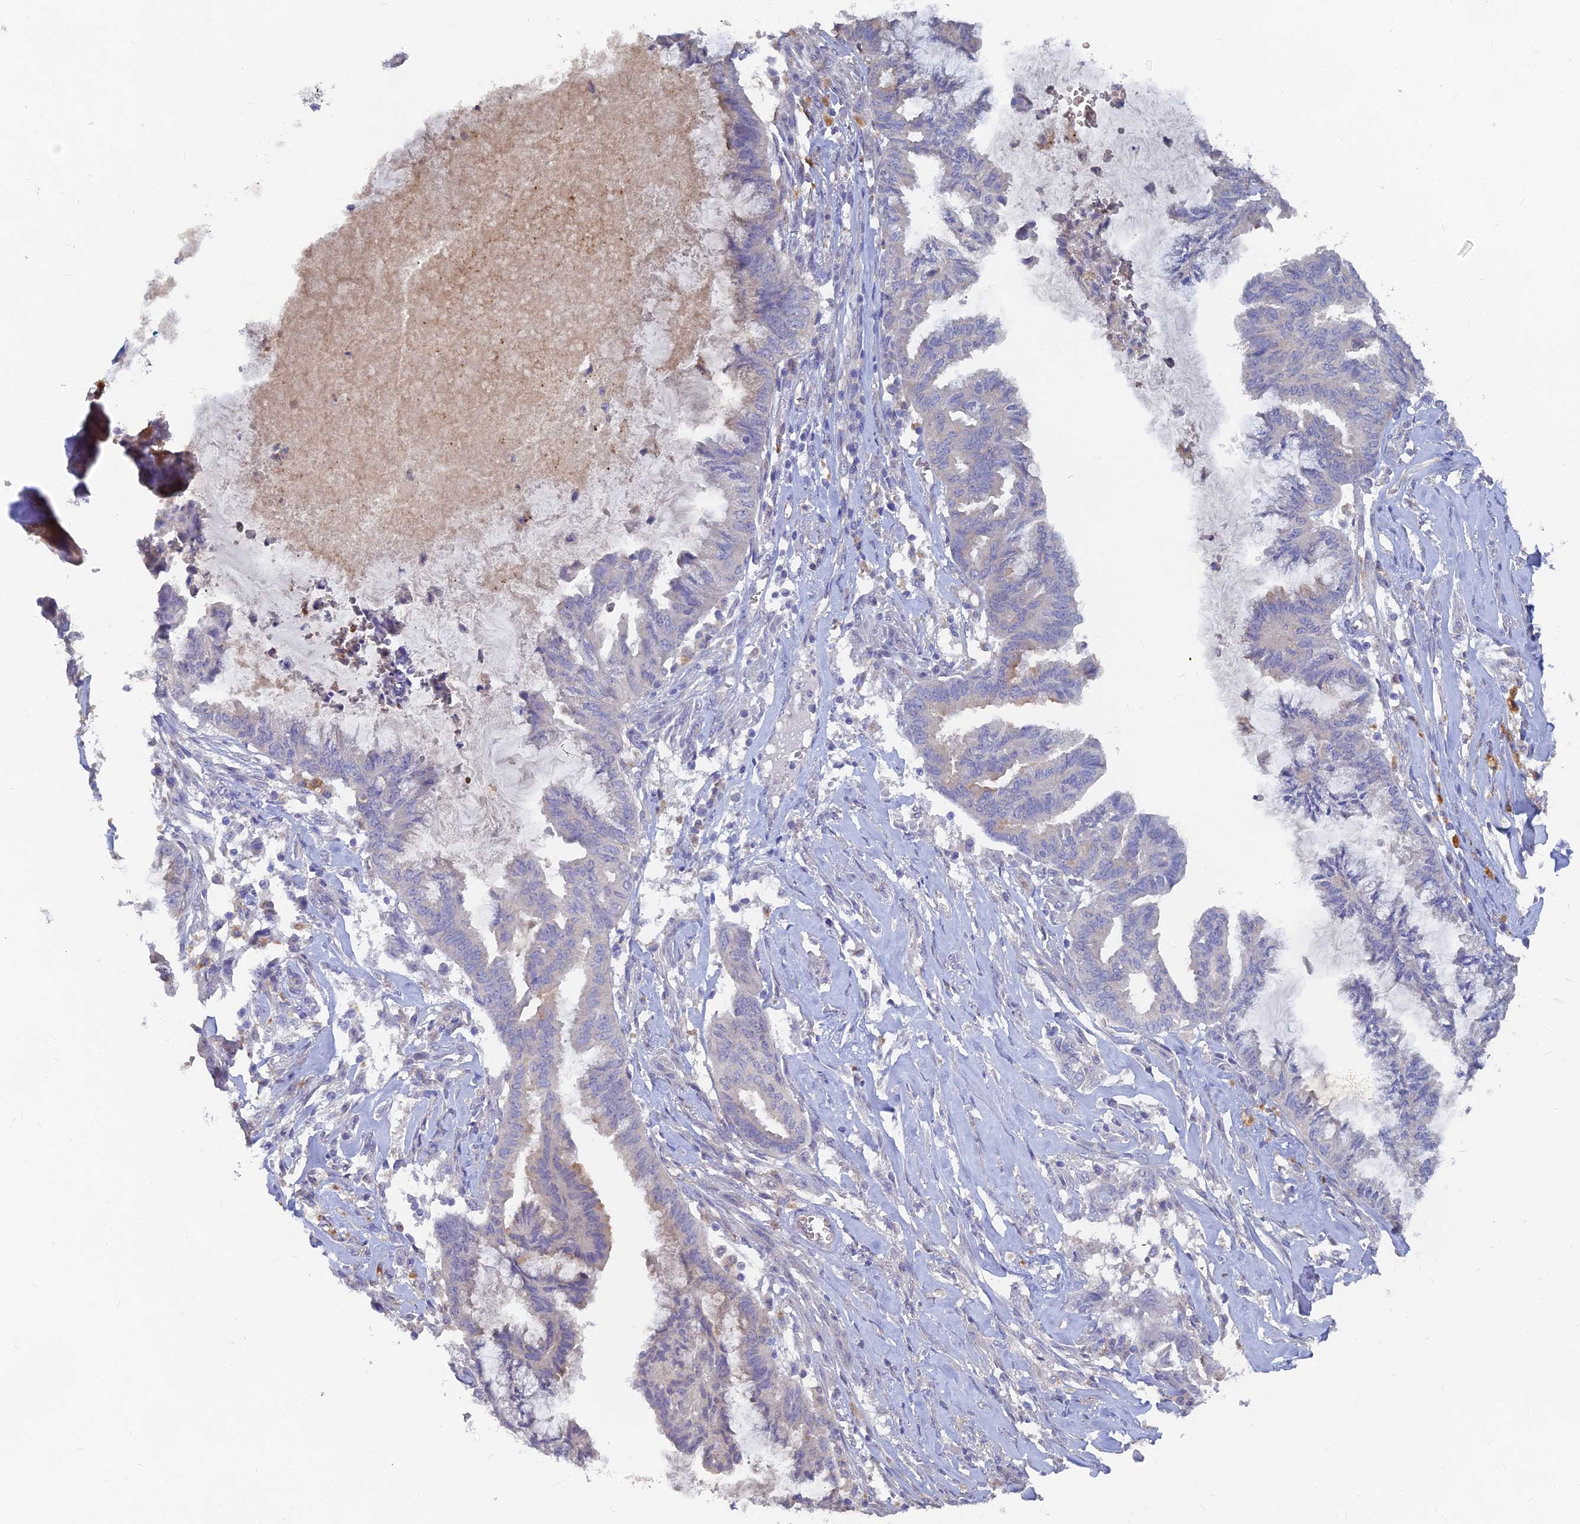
{"staining": {"intensity": "negative", "quantity": "none", "location": "none"}, "tissue": "endometrial cancer", "cell_type": "Tumor cells", "image_type": "cancer", "snomed": [{"axis": "morphology", "description": "Adenocarcinoma, NOS"}, {"axis": "topography", "description": "Endometrium"}], "caption": "An image of endometrial cancer (adenocarcinoma) stained for a protein exhibits no brown staining in tumor cells.", "gene": "ARRDC1", "patient": {"sex": "female", "age": 86}}